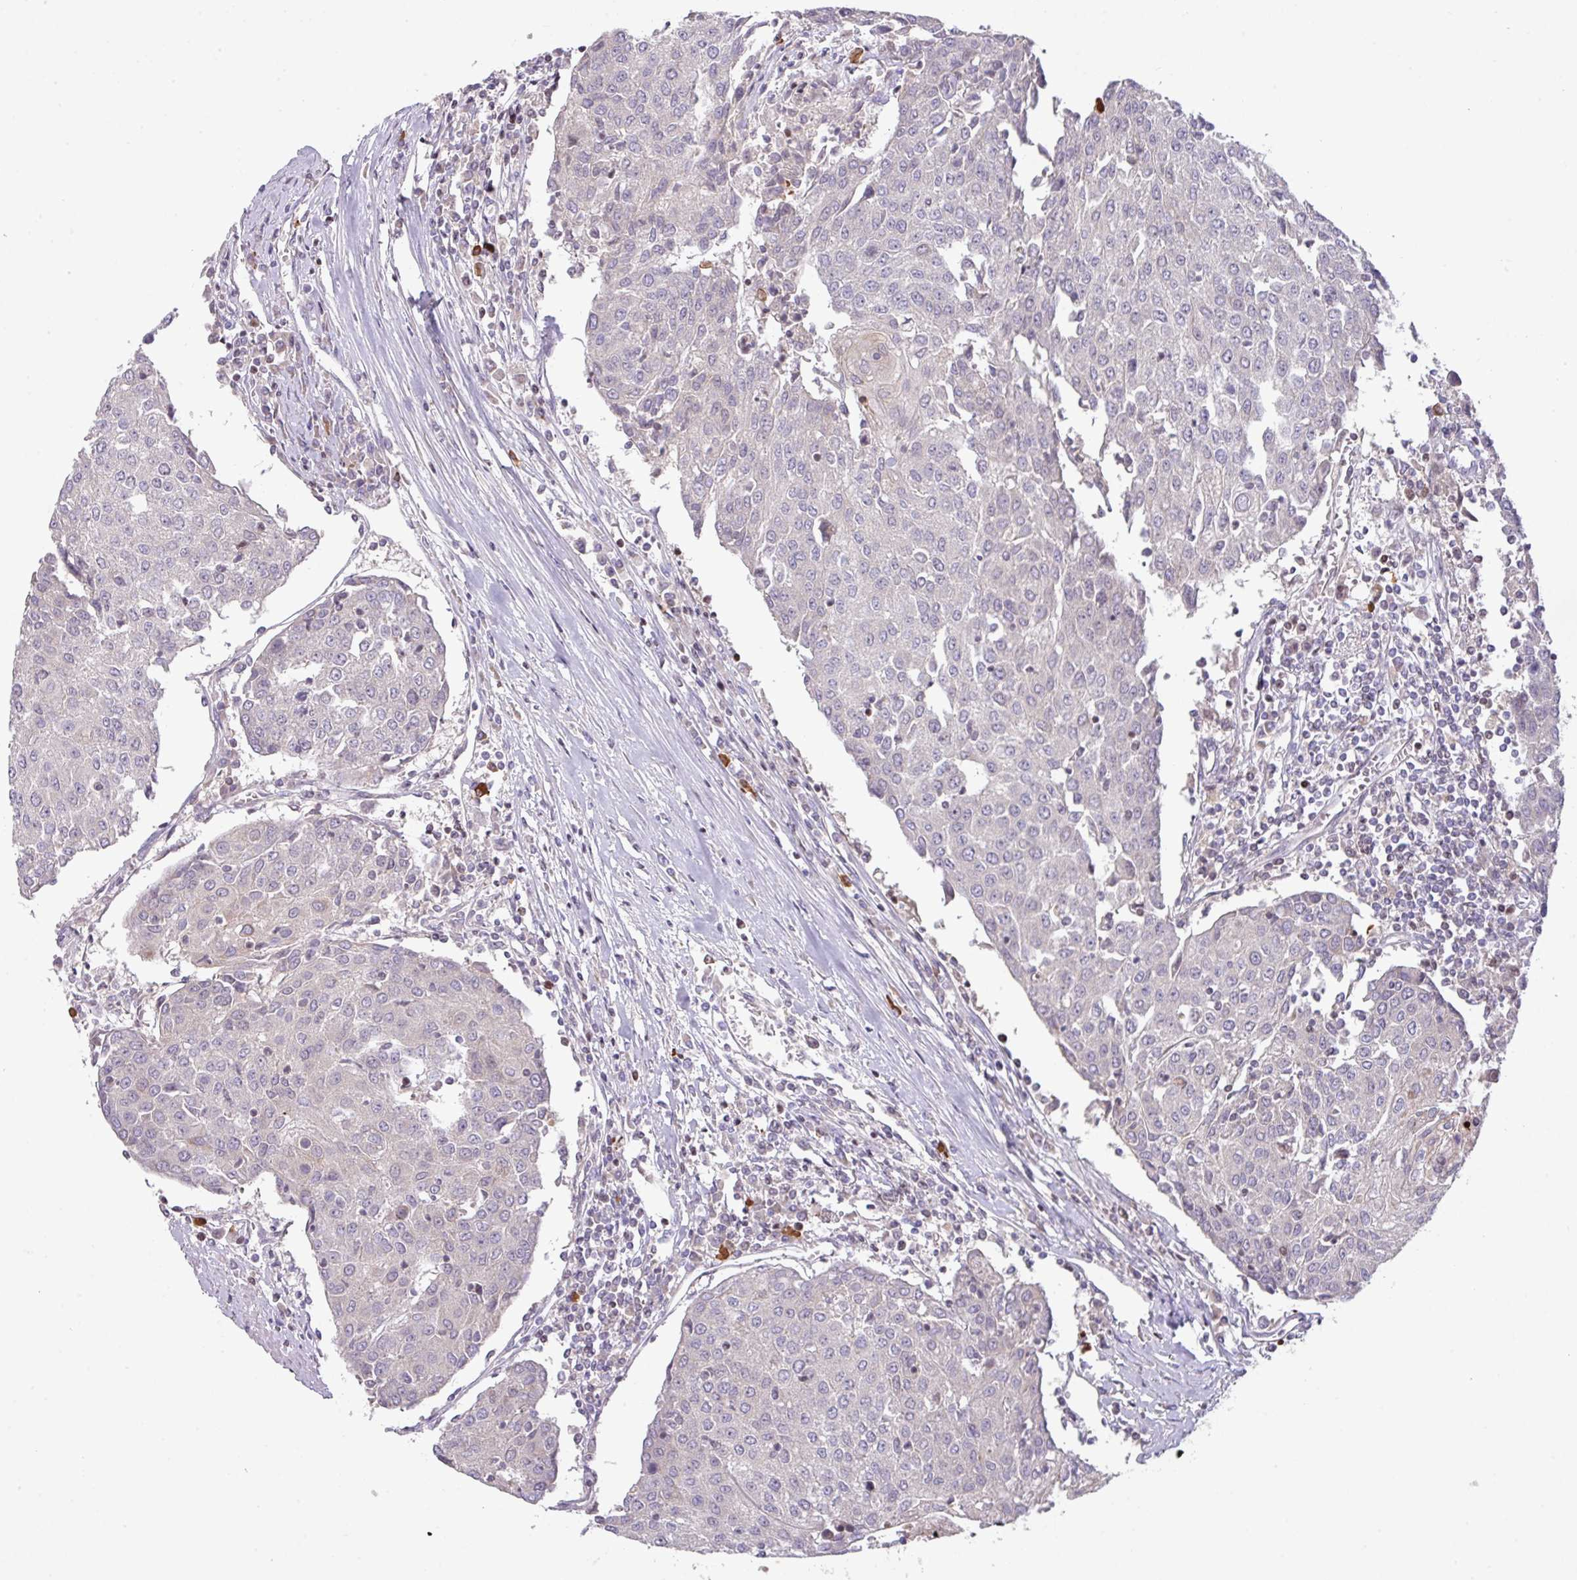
{"staining": {"intensity": "negative", "quantity": "none", "location": "none"}, "tissue": "urothelial cancer", "cell_type": "Tumor cells", "image_type": "cancer", "snomed": [{"axis": "morphology", "description": "Urothelial carcinoma, High grade"}, {"axis": "topography", "description": "Urinary bladder"}], "caption": "Urothelial carcinoma (high-grade) stained for a protein using immunohistochemistry shows no expression tumor cells.", "gene": "ZNF394", "patient": {"sex": "female", "age": 85}}